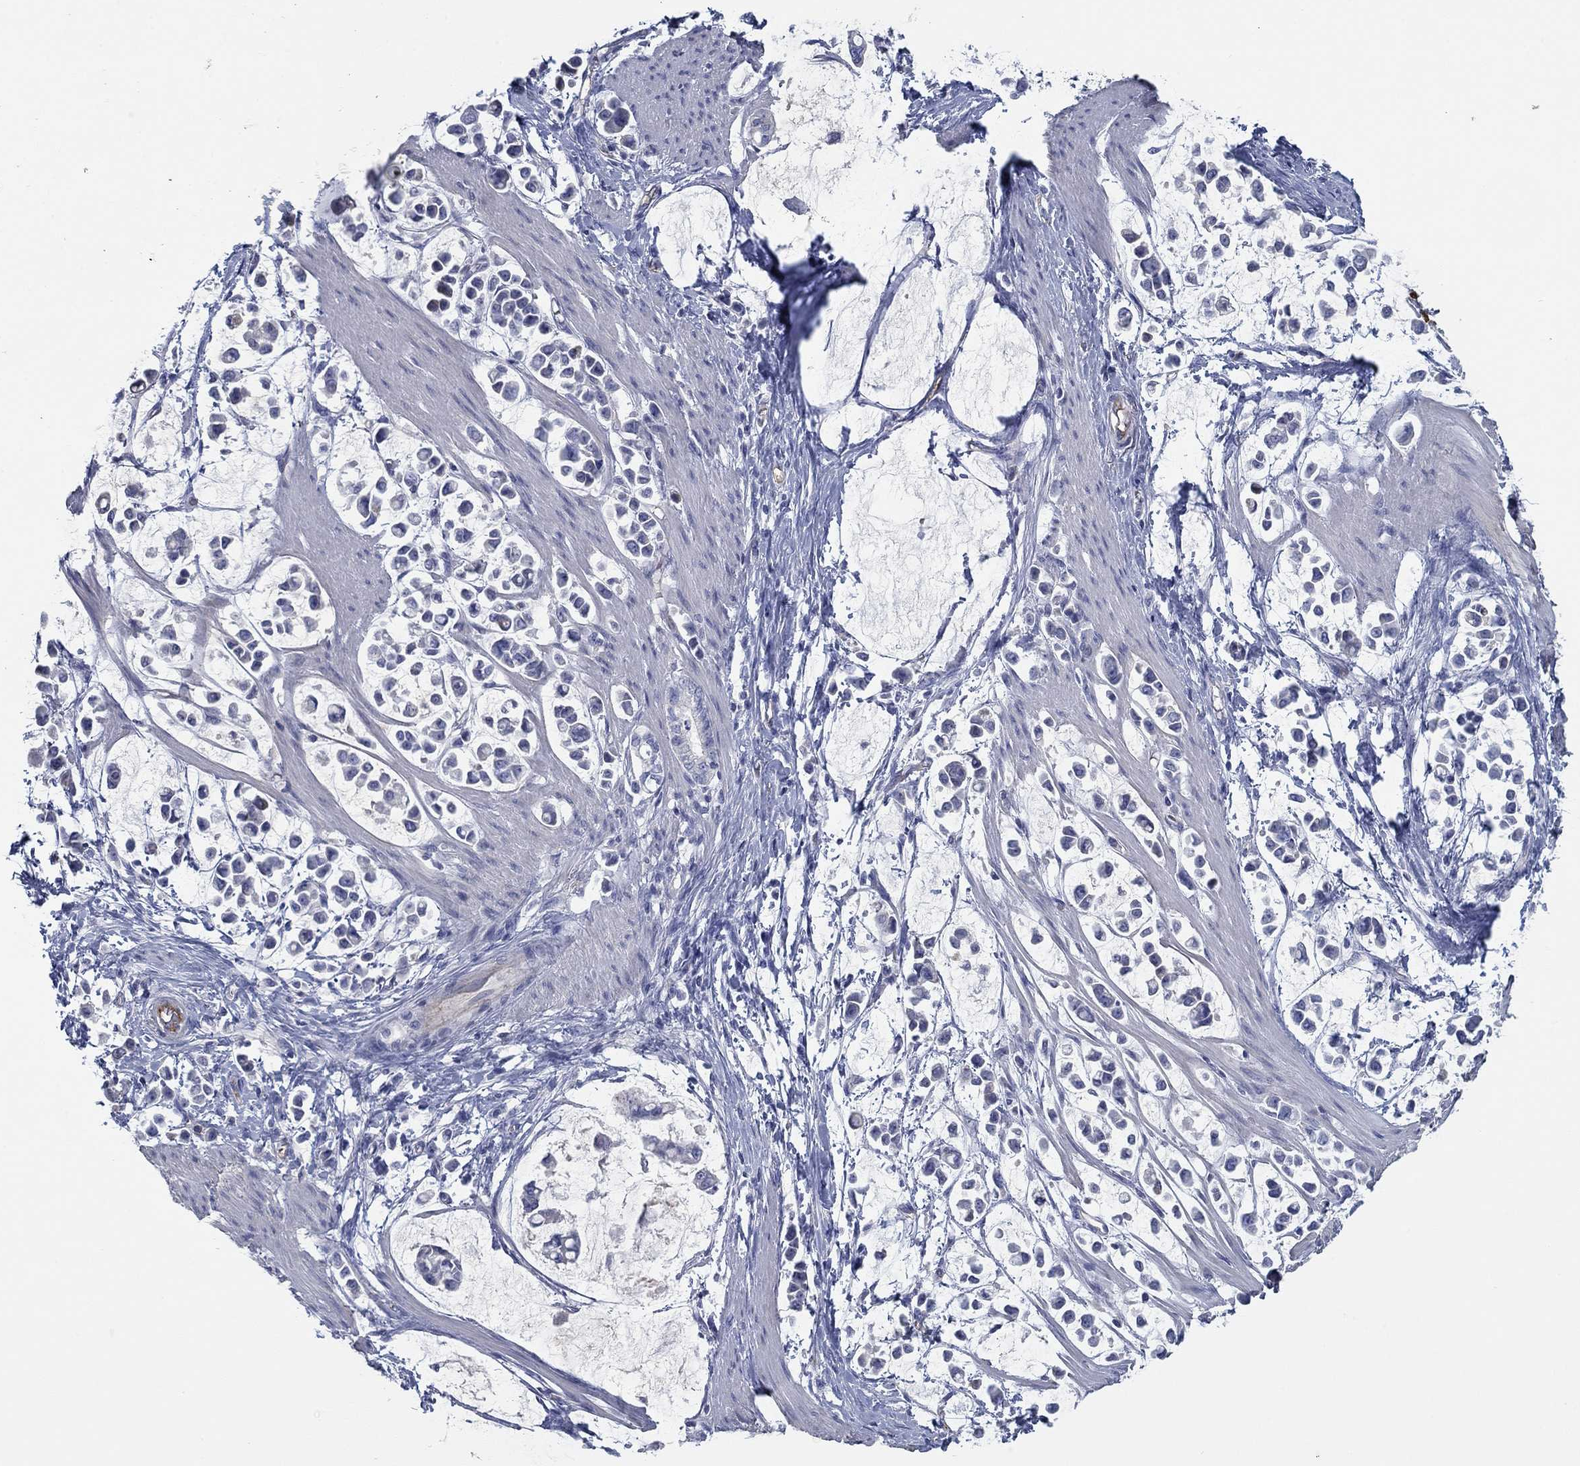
{"staining": {"intensity": "negative", "quantity": "none", "location": "none"}, "tissue": "stomach cancer", "cell_type": "Tumor cells", "image_type": "cancer", "snomed": [{"axis": "morphology", "description": "Adenocarcinoma, NOS"}, {"axis": "topography", "description": "Stomach"}], "caption": "Protein analysis of stomach cancer displays no significant staining in tumor cells.", "gene": "APOC3", "patient": {"sex": "male", "age": 82}}